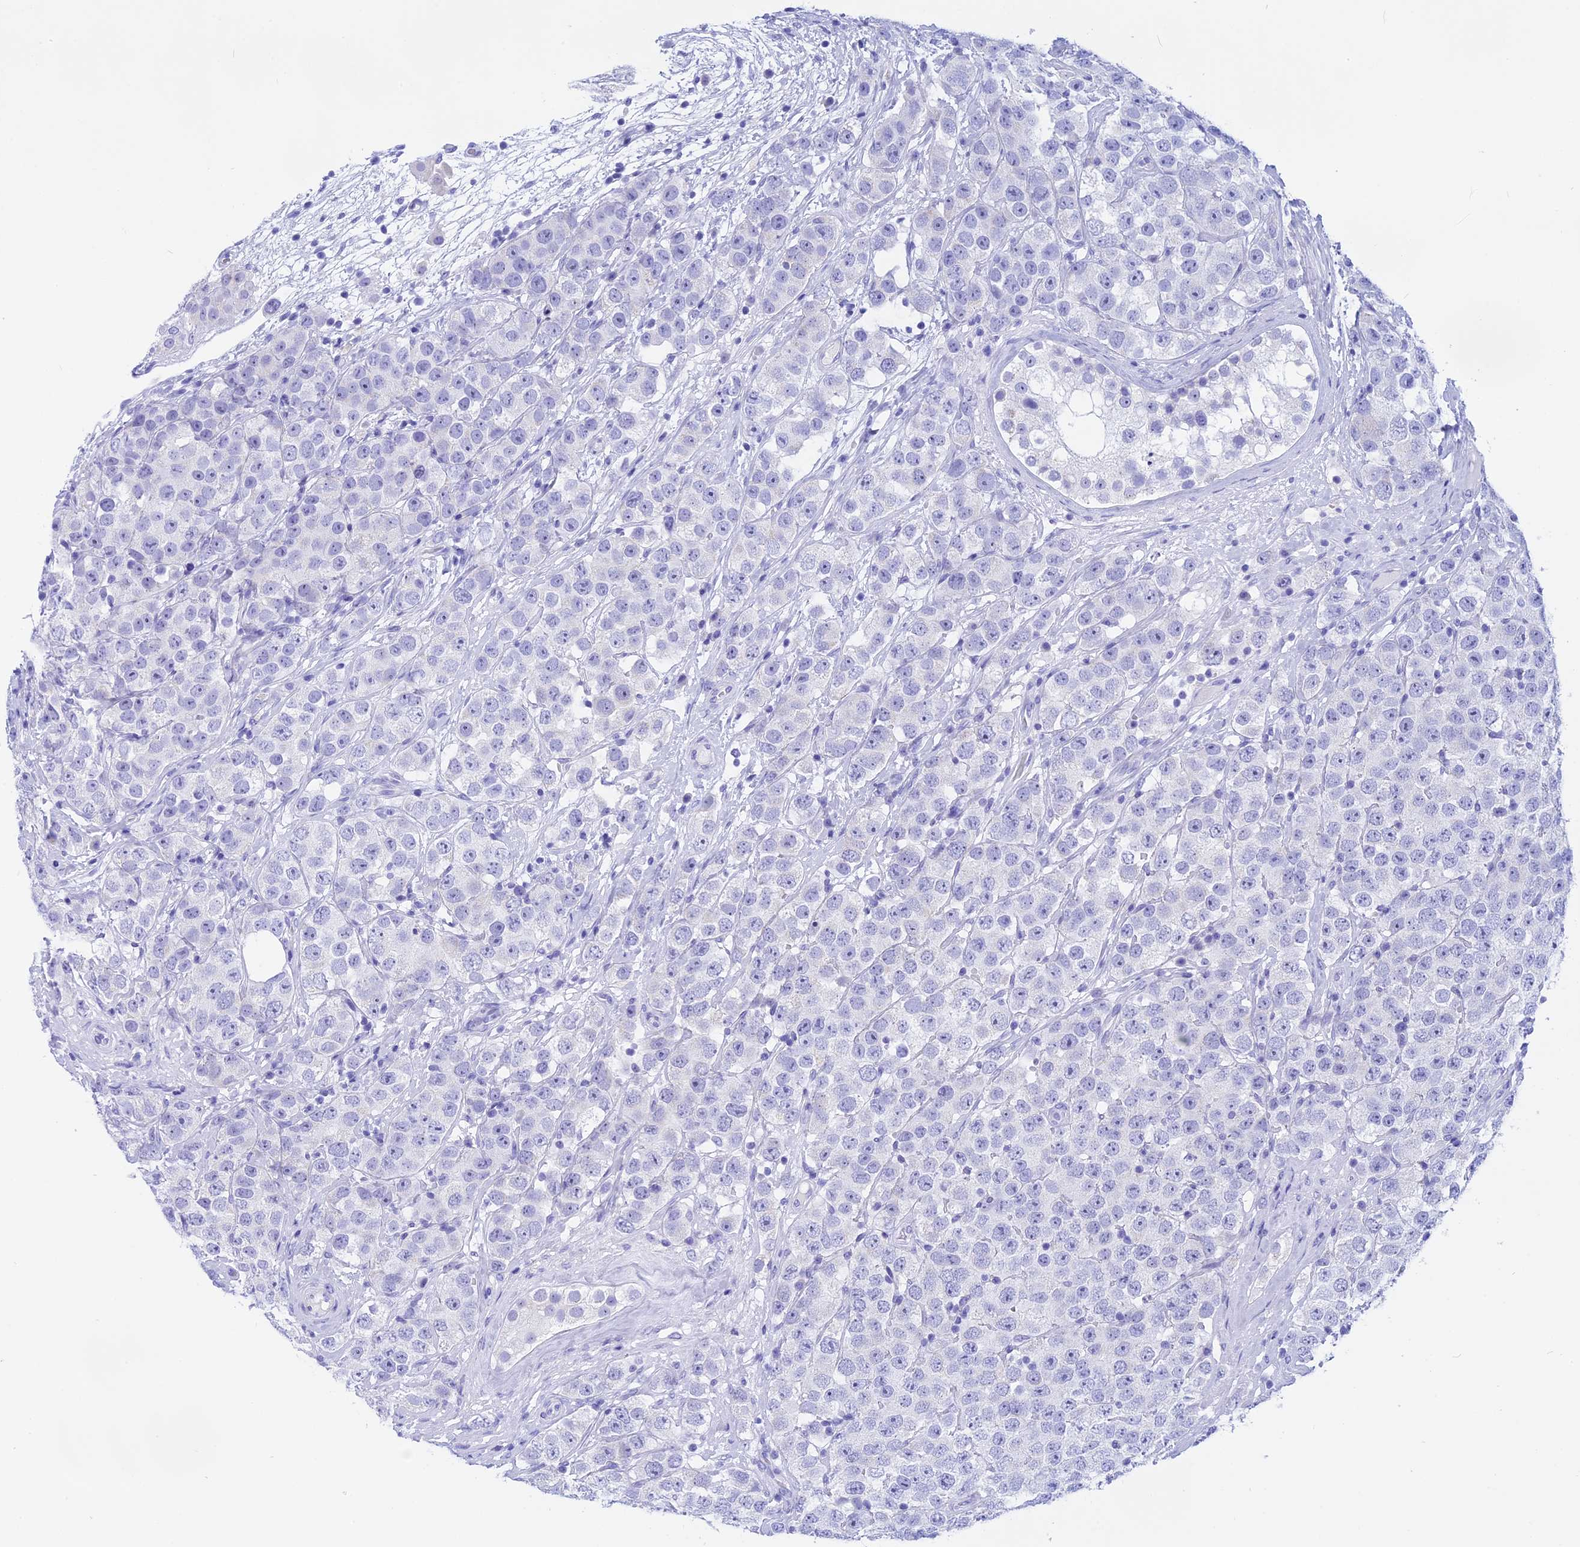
{"staining": {"intensity": "negative", "quantity": "none", "location": "none"}, "tissue": "testis cancer", "cell_type": "Tumor cells", "image_type": "cancer", "snomed": [{"axis": "morphology", "description": "Seminoma, NOS"}, {"axis": "topography", "description": "Testis"}], "caption": "Immunohistochemical staining of testis seminoma demonstrates no significant expression in tumor cells.", "gene": "ISCA1", "patient": {"sex": "male", "age": 28}}